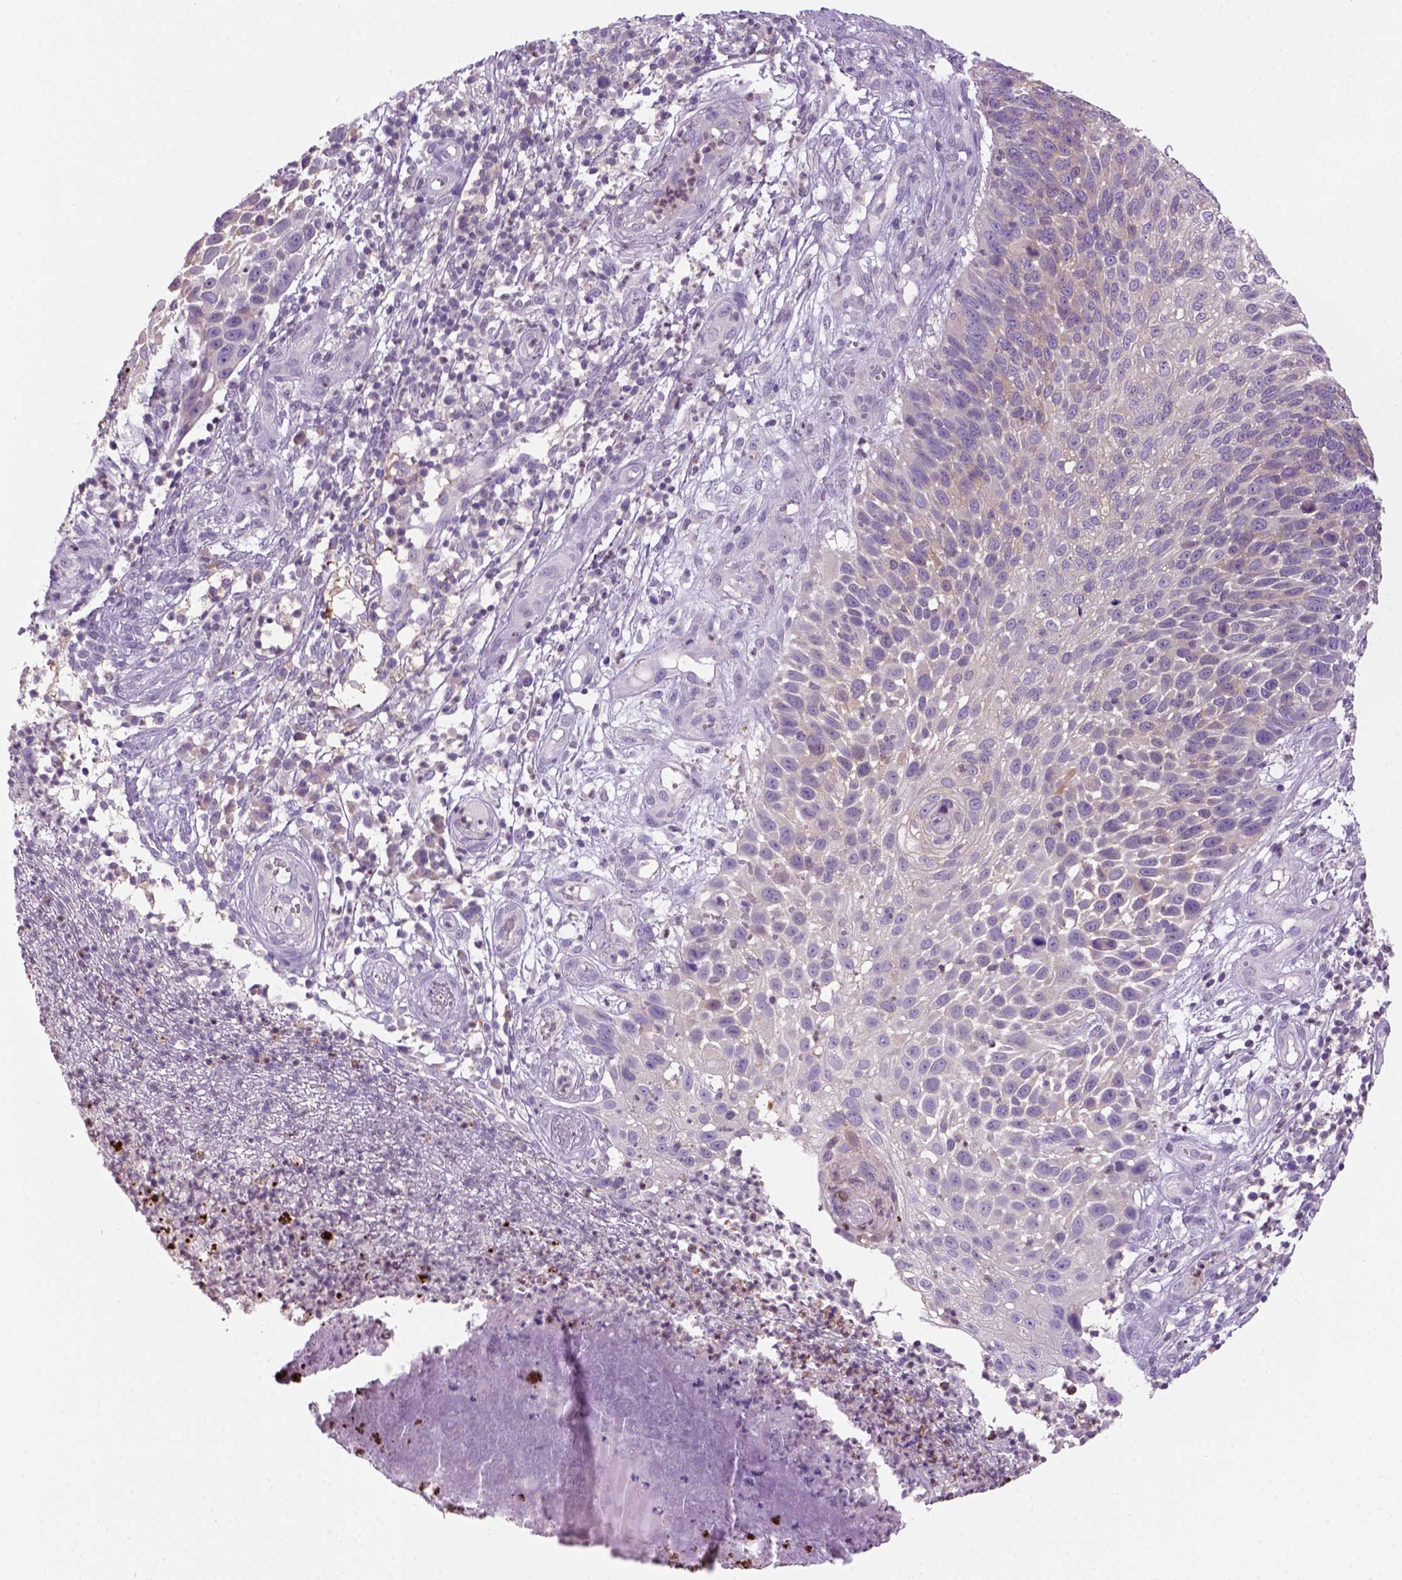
{"staining": {"intensity": "weak", "quantity": "<25%", "location": "cytoplasmic/membranous"}, "tissue": "skin cancer", "cell_type": "Tumor cells", "image_type": "cancer", "snomed": [{"axis": "morphology", "description": "Squamous cell carcinoma, NOS"}, {"axis": "topography", "description": "Skin"}], "caption": "Immunohistochemistry of human skin cancer (squamous cell carcinoma) shows no positivity in tumor cells.", "gene": "GOT1", "patient": {"sex": "male", "age": 92}}